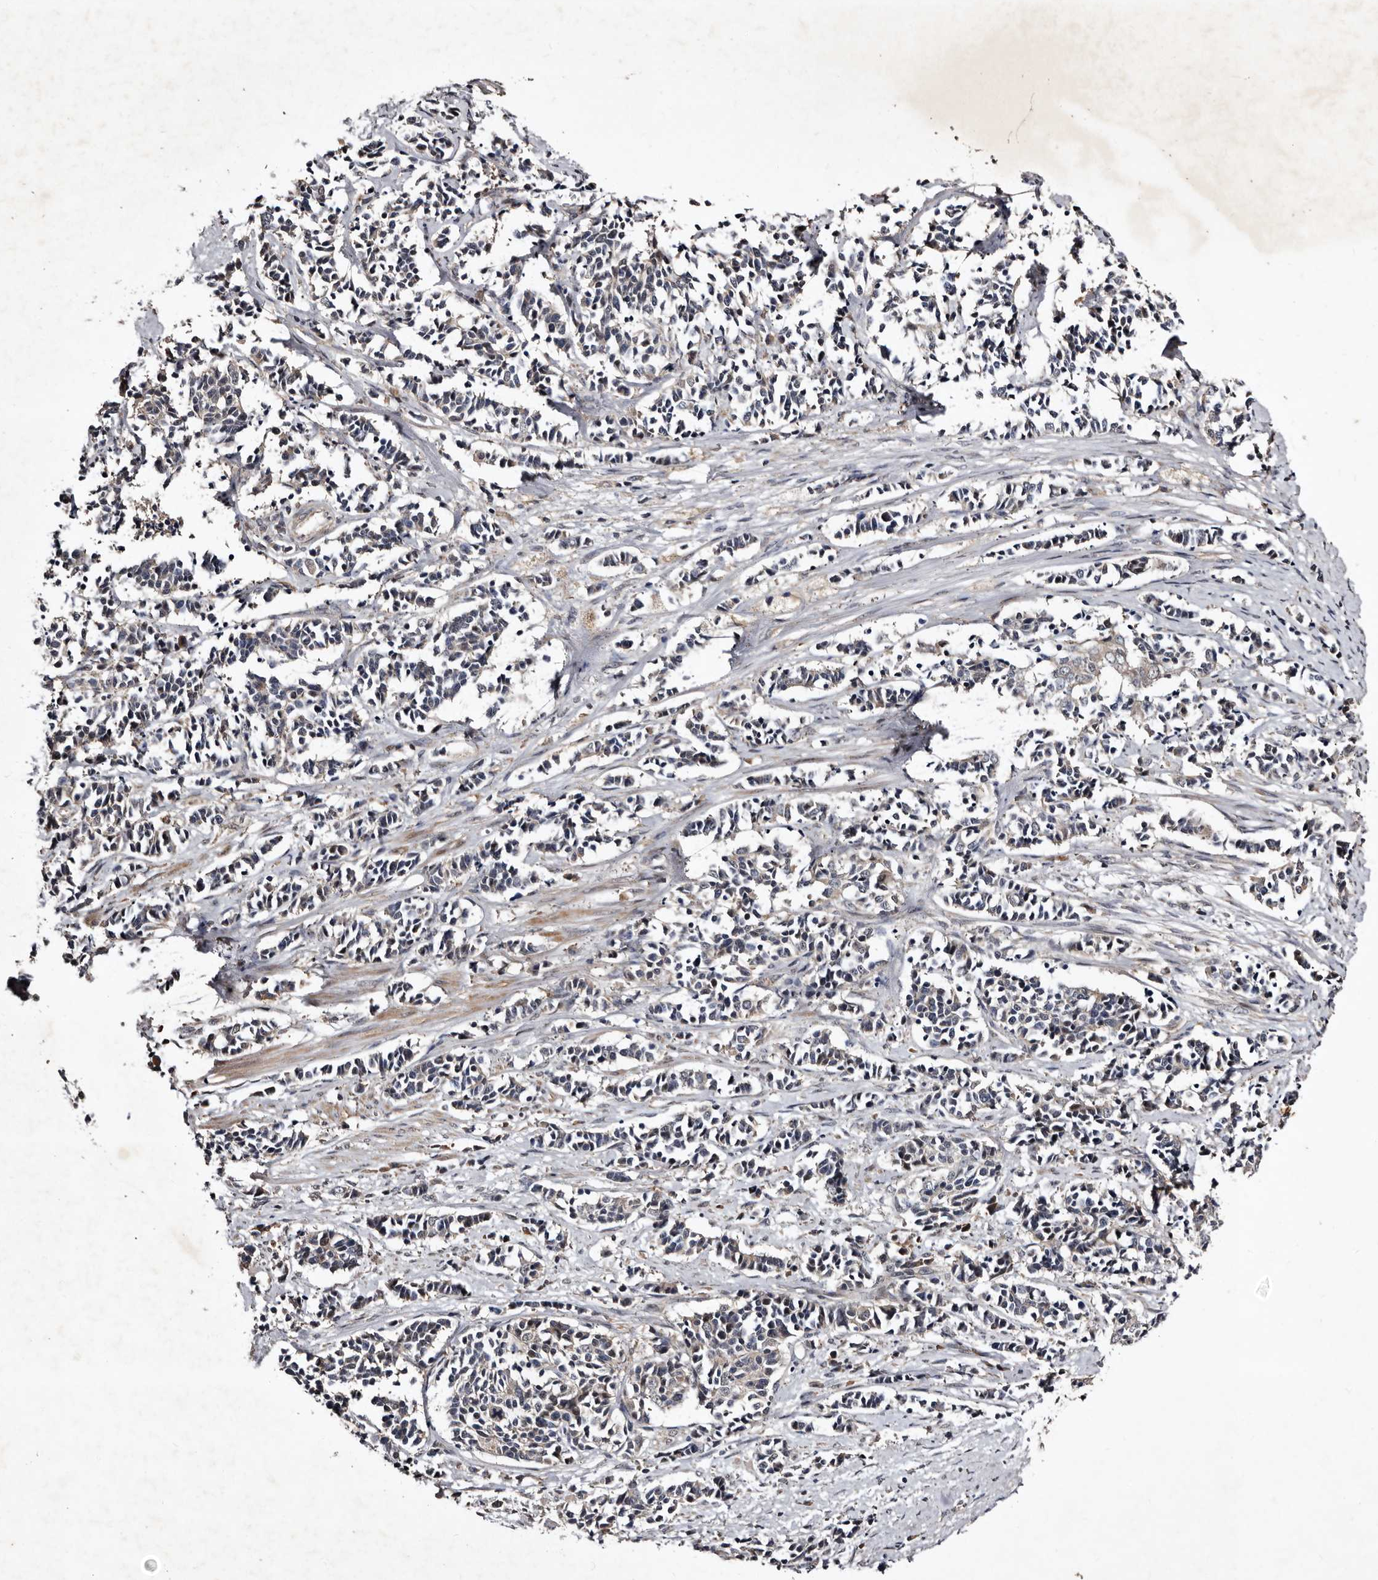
{"staining": {"intensity": "negative", "quantity": "none", "location": "none"}, "tissue": "cervical cancer", "cell_type": "Tumor cells", "image_type": "cancer", "snomed": [{"axis": "morphology", "description": "Normal tissue, NOS"}, {"axis": "morphology", "description": "Squamous cell carcinoma, NOS"}, {"axis": "topography", "description": "Cervix"}], "caption": "This micrograph is of cervical cancer (squamous cell carcinoma) stained with immunohistochemistry to label a protein in brown with the nuclei are counter-stained blue. There is no positivity in tumor cells.", "gene": "MKRN3", "patient": {"sex": "female", "age": 35}}